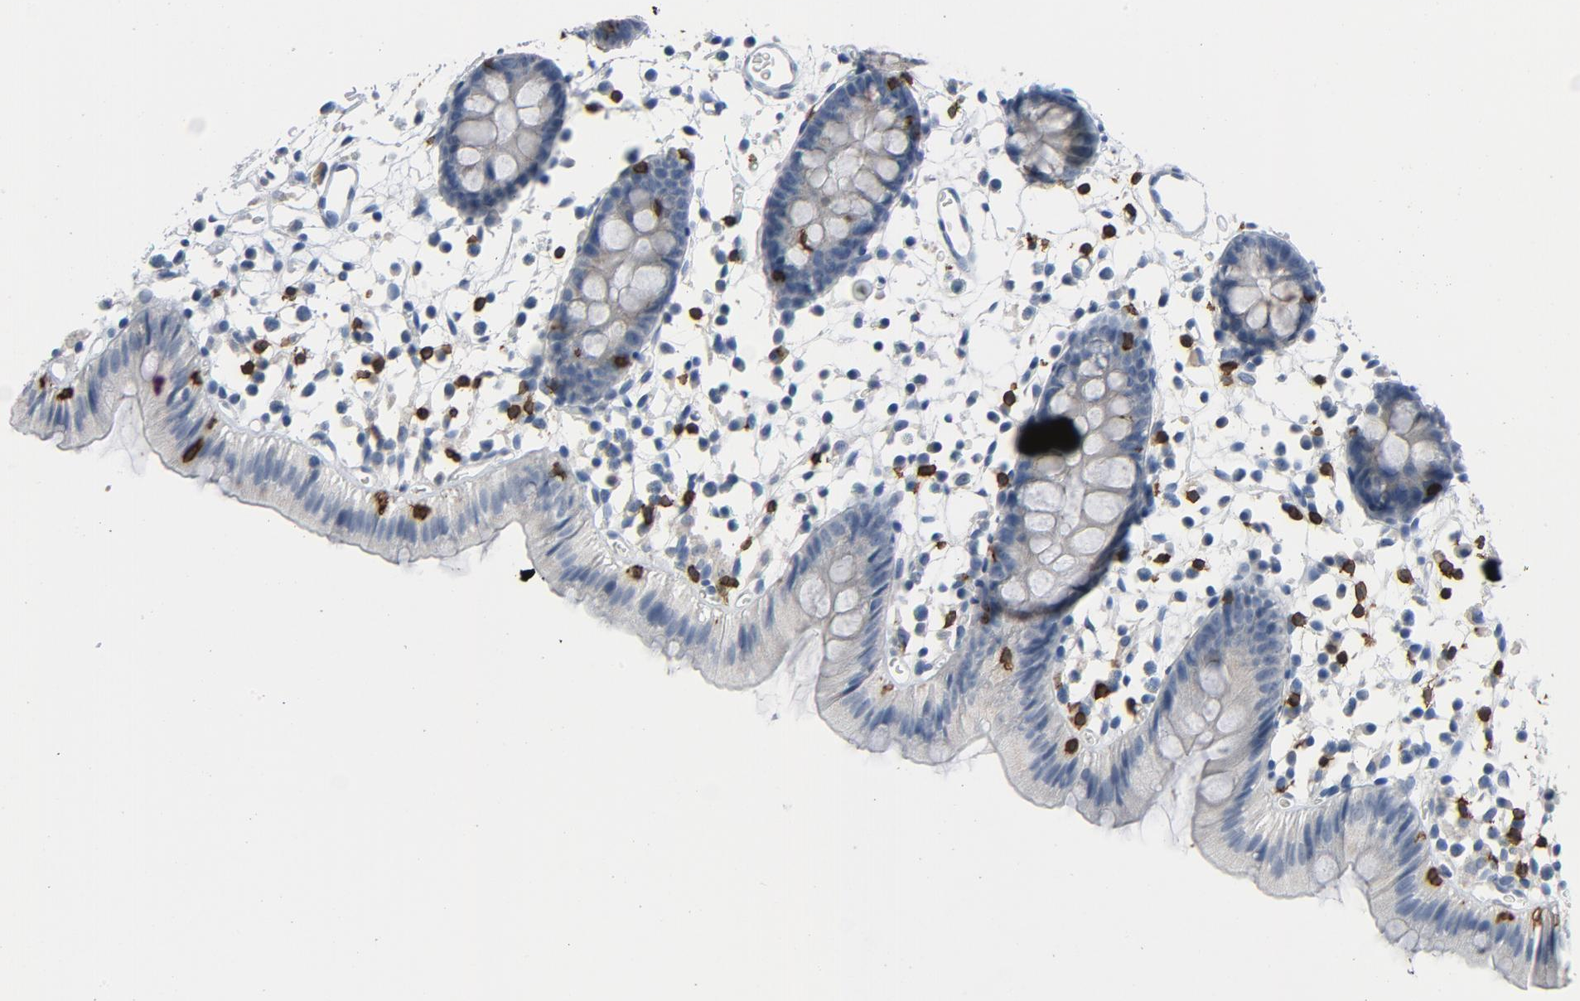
{"staining": {"intensity": "negative", "quantity": "none", "location": "none"}, "tissue": "colon", "cell_type": "Endothelial cells", "image_type": "normal", "snomed": [{"axis": "morphology", "description": "Normal tissue, NOS"}, {"axis": "topography", "description": "Colon"}], "caption": "Immunohistochemistry (IHC) micrograph of normal colon: human colon stained with DAB (3,3'-diaminobenzidine) demonstrates no significant protein positivity in endothelial cells.", "gene": "LCK", "patient": {"sex": "male", "age": 14}}